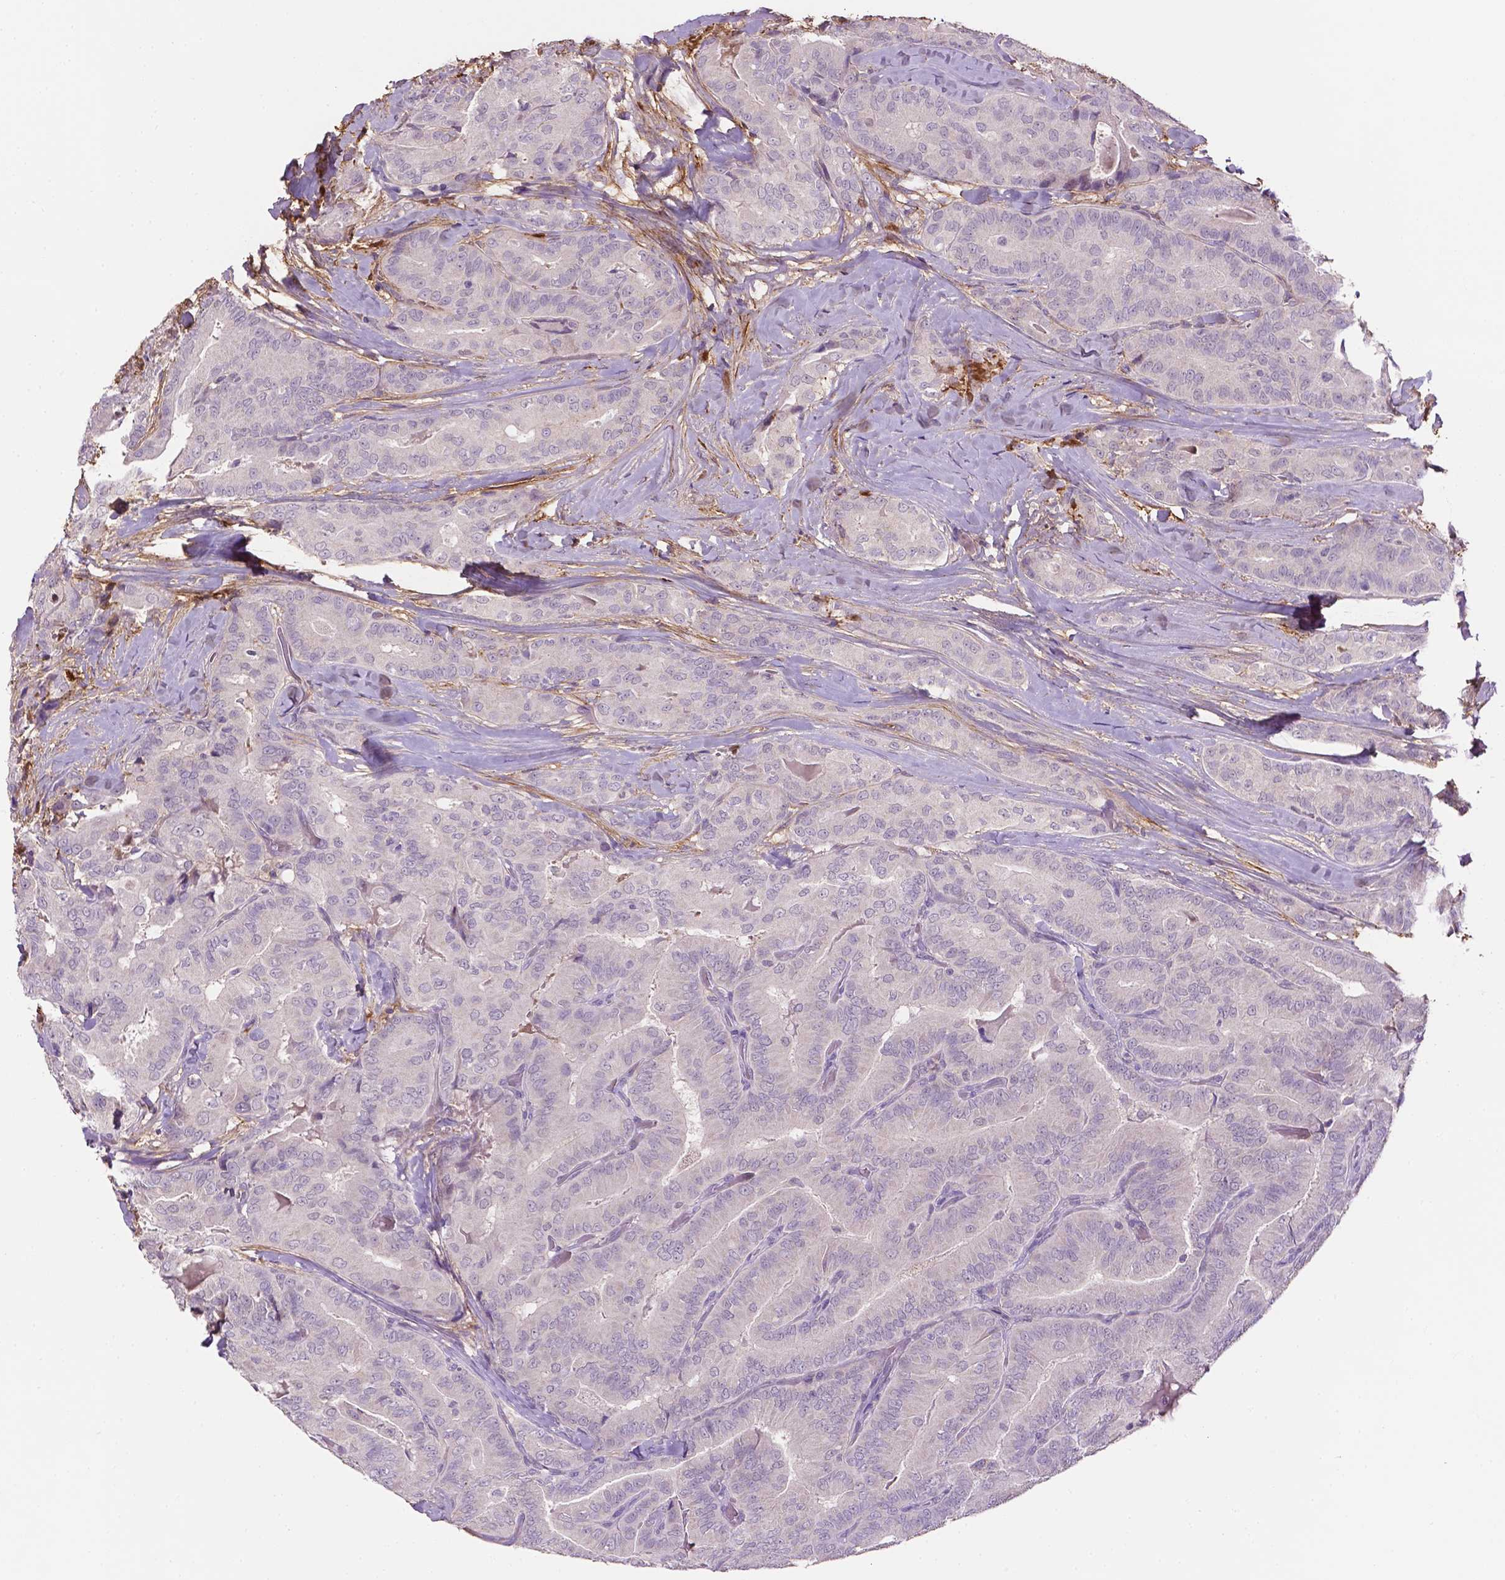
{"staining": {"intensity": "negative", "quantity": "none", "location": "none"}, "tissue": "thyroid cancer", "cell_type": "Tumor cells", "image_type": "cancer", "snomed": [{"axis": "morphology", "description": "Papillary adenocarcinoma, NOS"}, {"axis": "topography", "description": "Thyroid gland"}], "caption": "High power microscopy image of an immunohistochemistry image of papillary adenocarcinoma (thyroid), revealing no significant staining in tumor cells.", "gene": "FBLN1", "patient": {"sex": "male", "age": 61}}